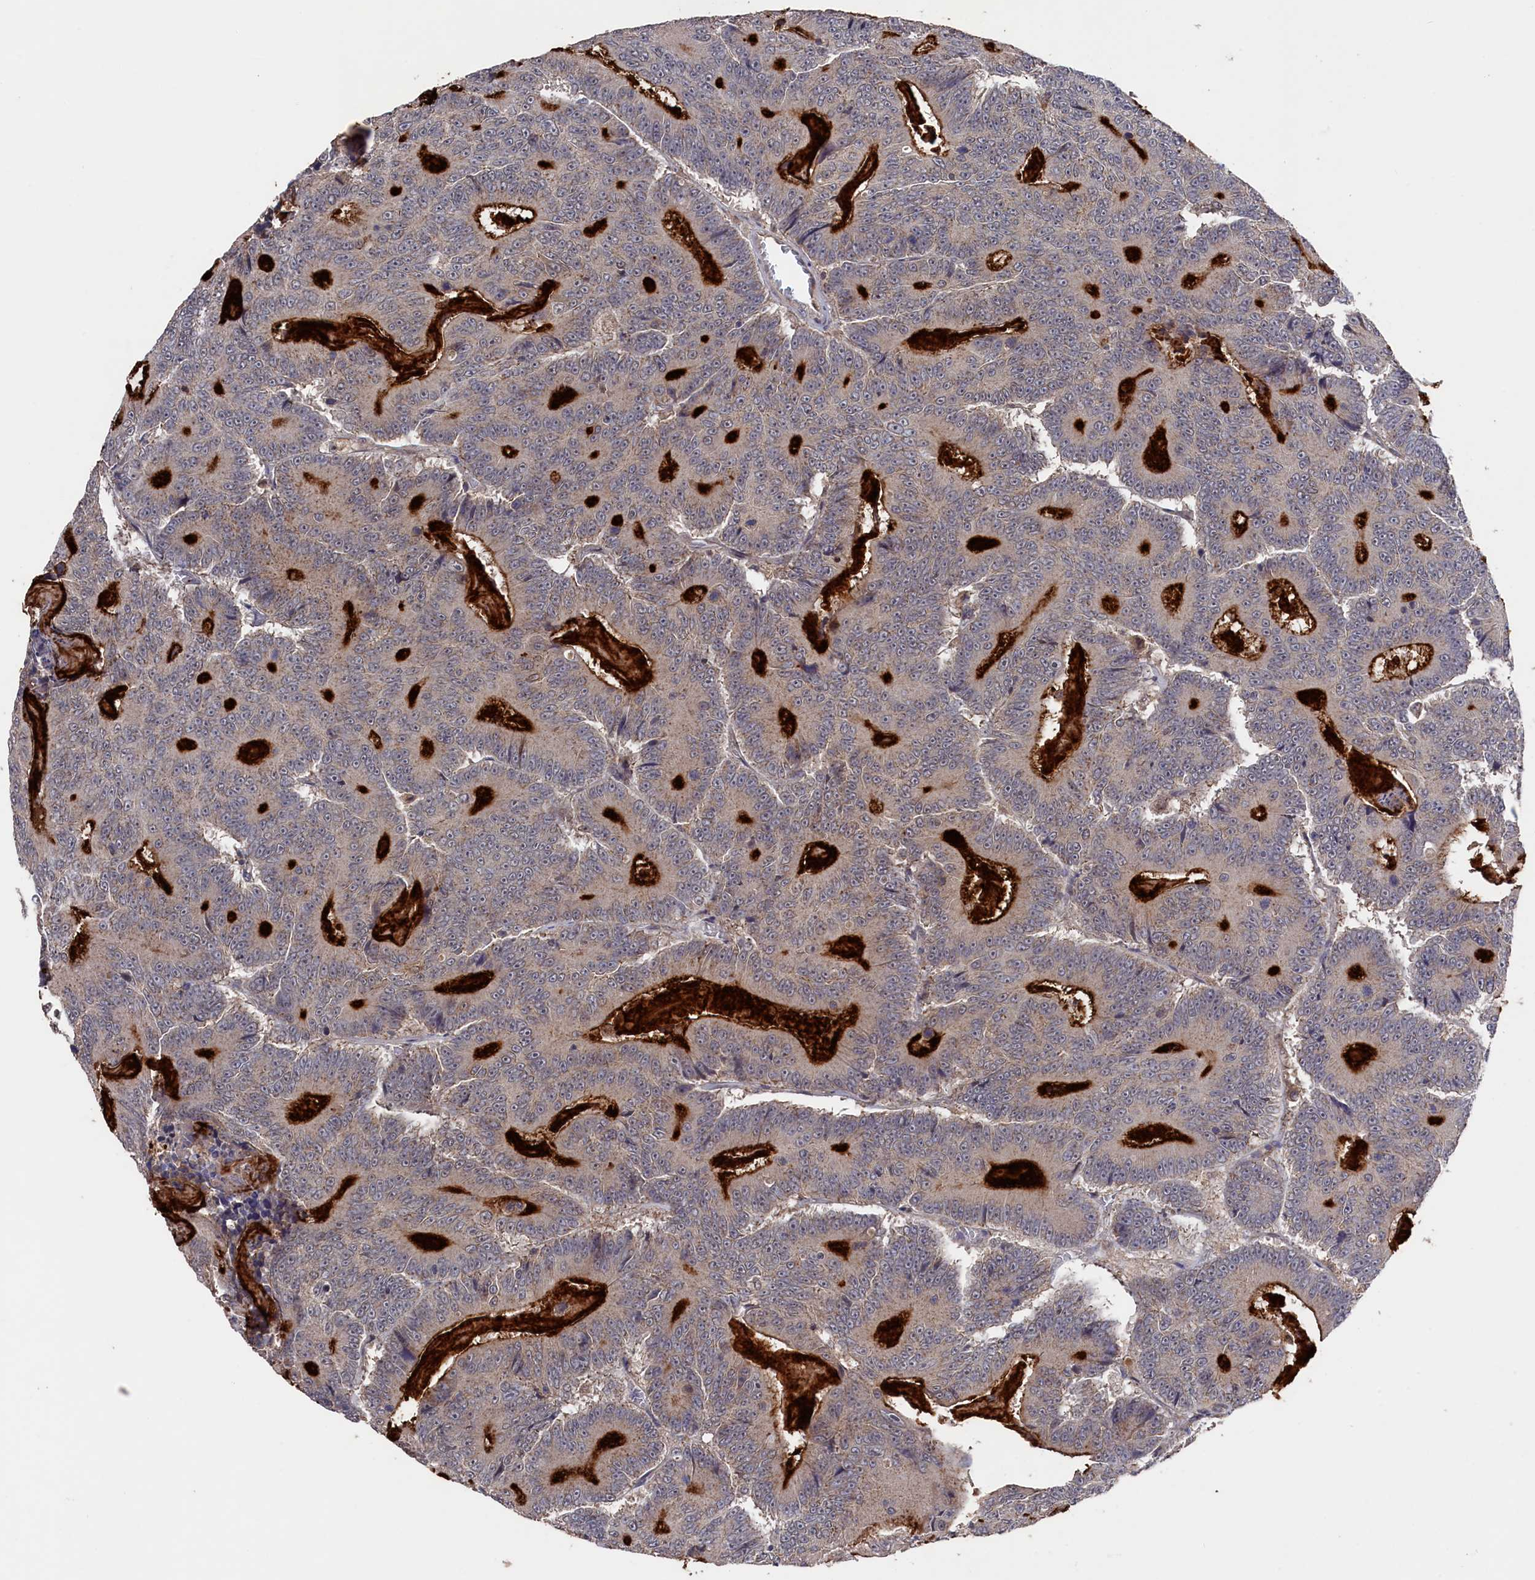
{"staining": {"intensity": "negative", "quantity": "none", "location": "none"}, "tissue": "colorectal cancer", "cell_type": "Tumor cells", "image_type": "cancer", "snomed": [{"axis": "morphology", "description": "Adenocarcinoma, NOS"}, {"axis": "topography", "description": "Colon"}], "caption": "Tumor cells show no significant expression in colorectal cancer (adenocarcinoma).", "gene": "TMC5", "patient": {"sex": "male", "age": 83}}